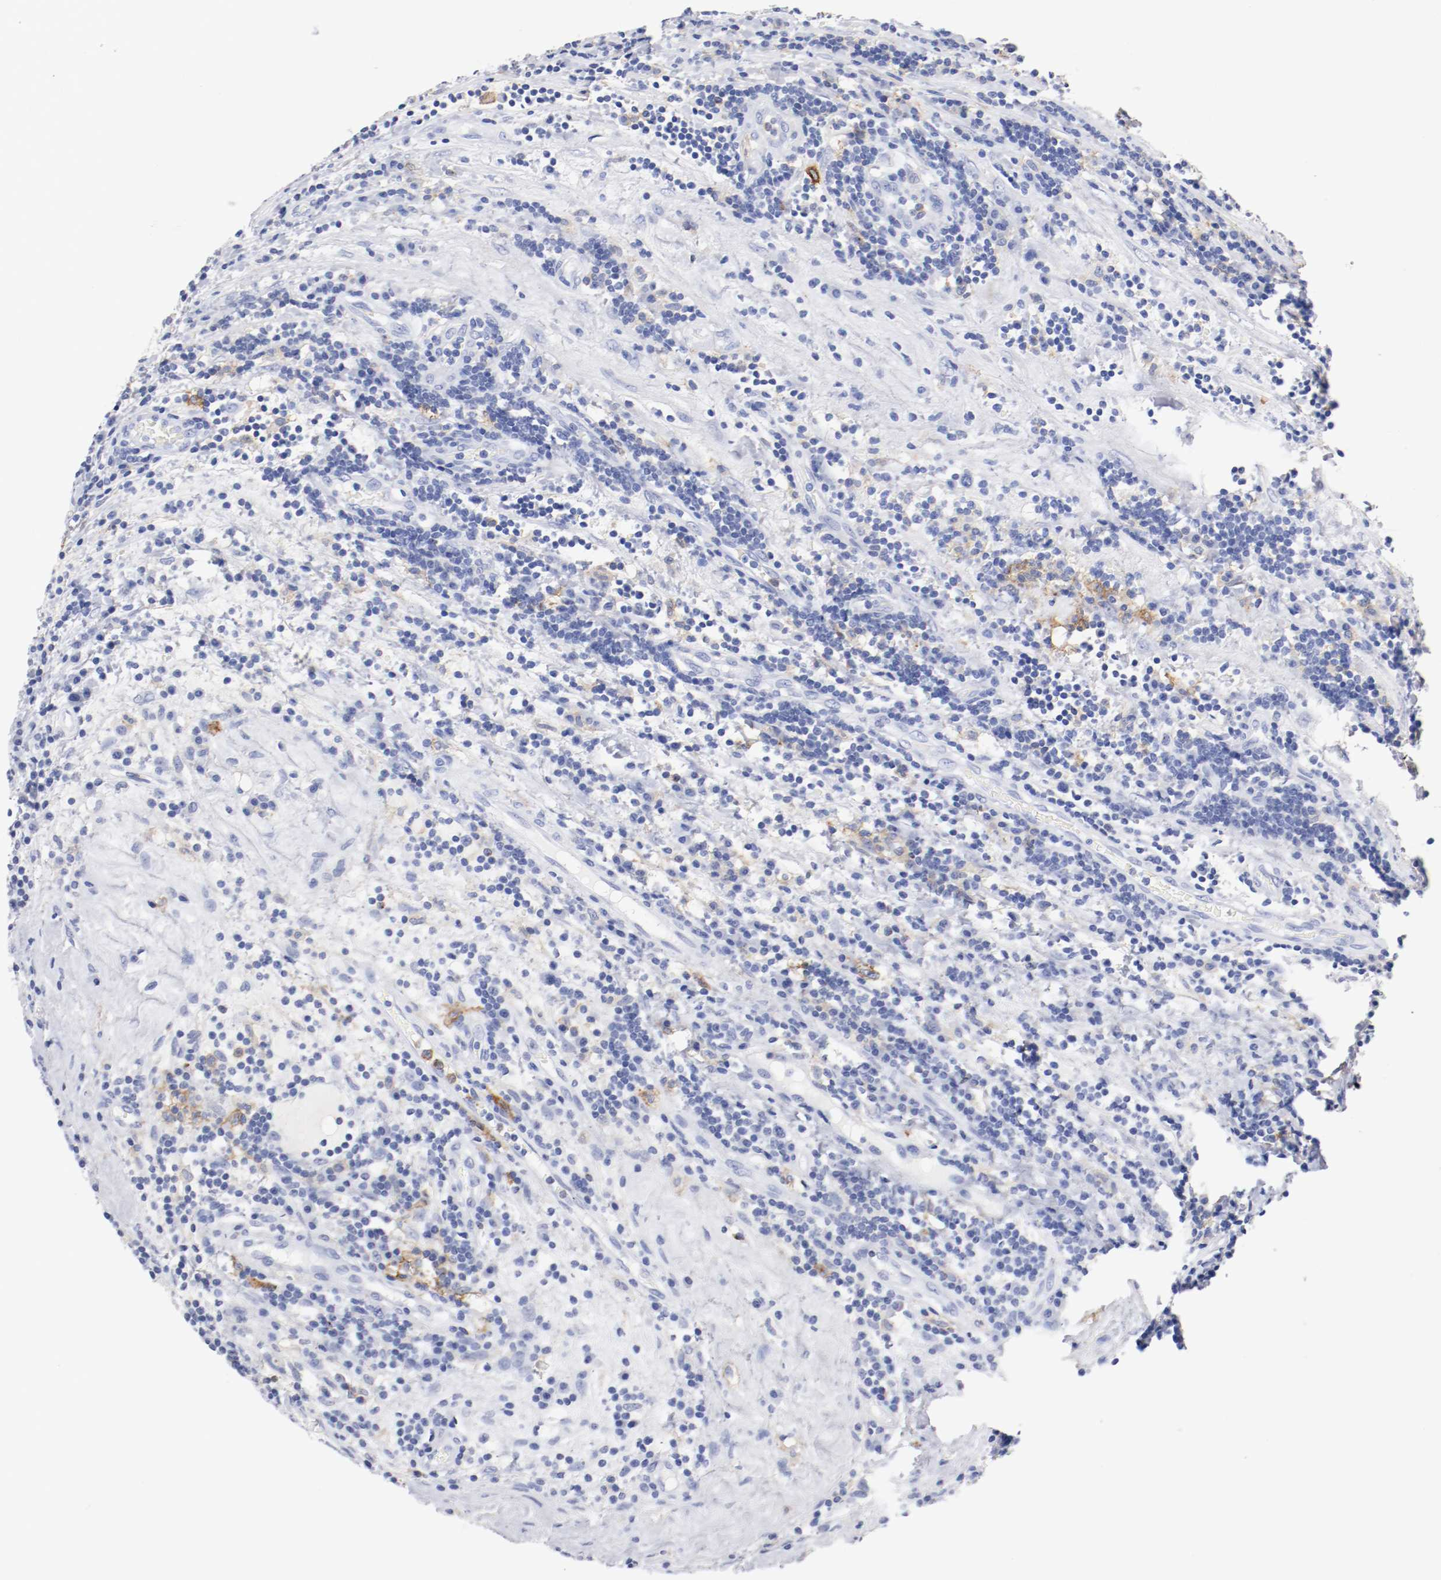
{"staining": {"intensity": "negative", "quantity": "none", "location": "none"}, "tissue": "testis cancer", "cell_type": "Tumor cells", "image_type": "cancer", "snomed": [{"axis": "morphology", "description": "Seminoma, NOS"}, {"axis": "topography", "description": "Testis"}], "caption": "This is an immunohistochemistry (IHC) image of human seminoma (testis). There is no expression in tumor cells.", "gene": "ITGAX", "patient": {"sex": "male", "age": 43}}